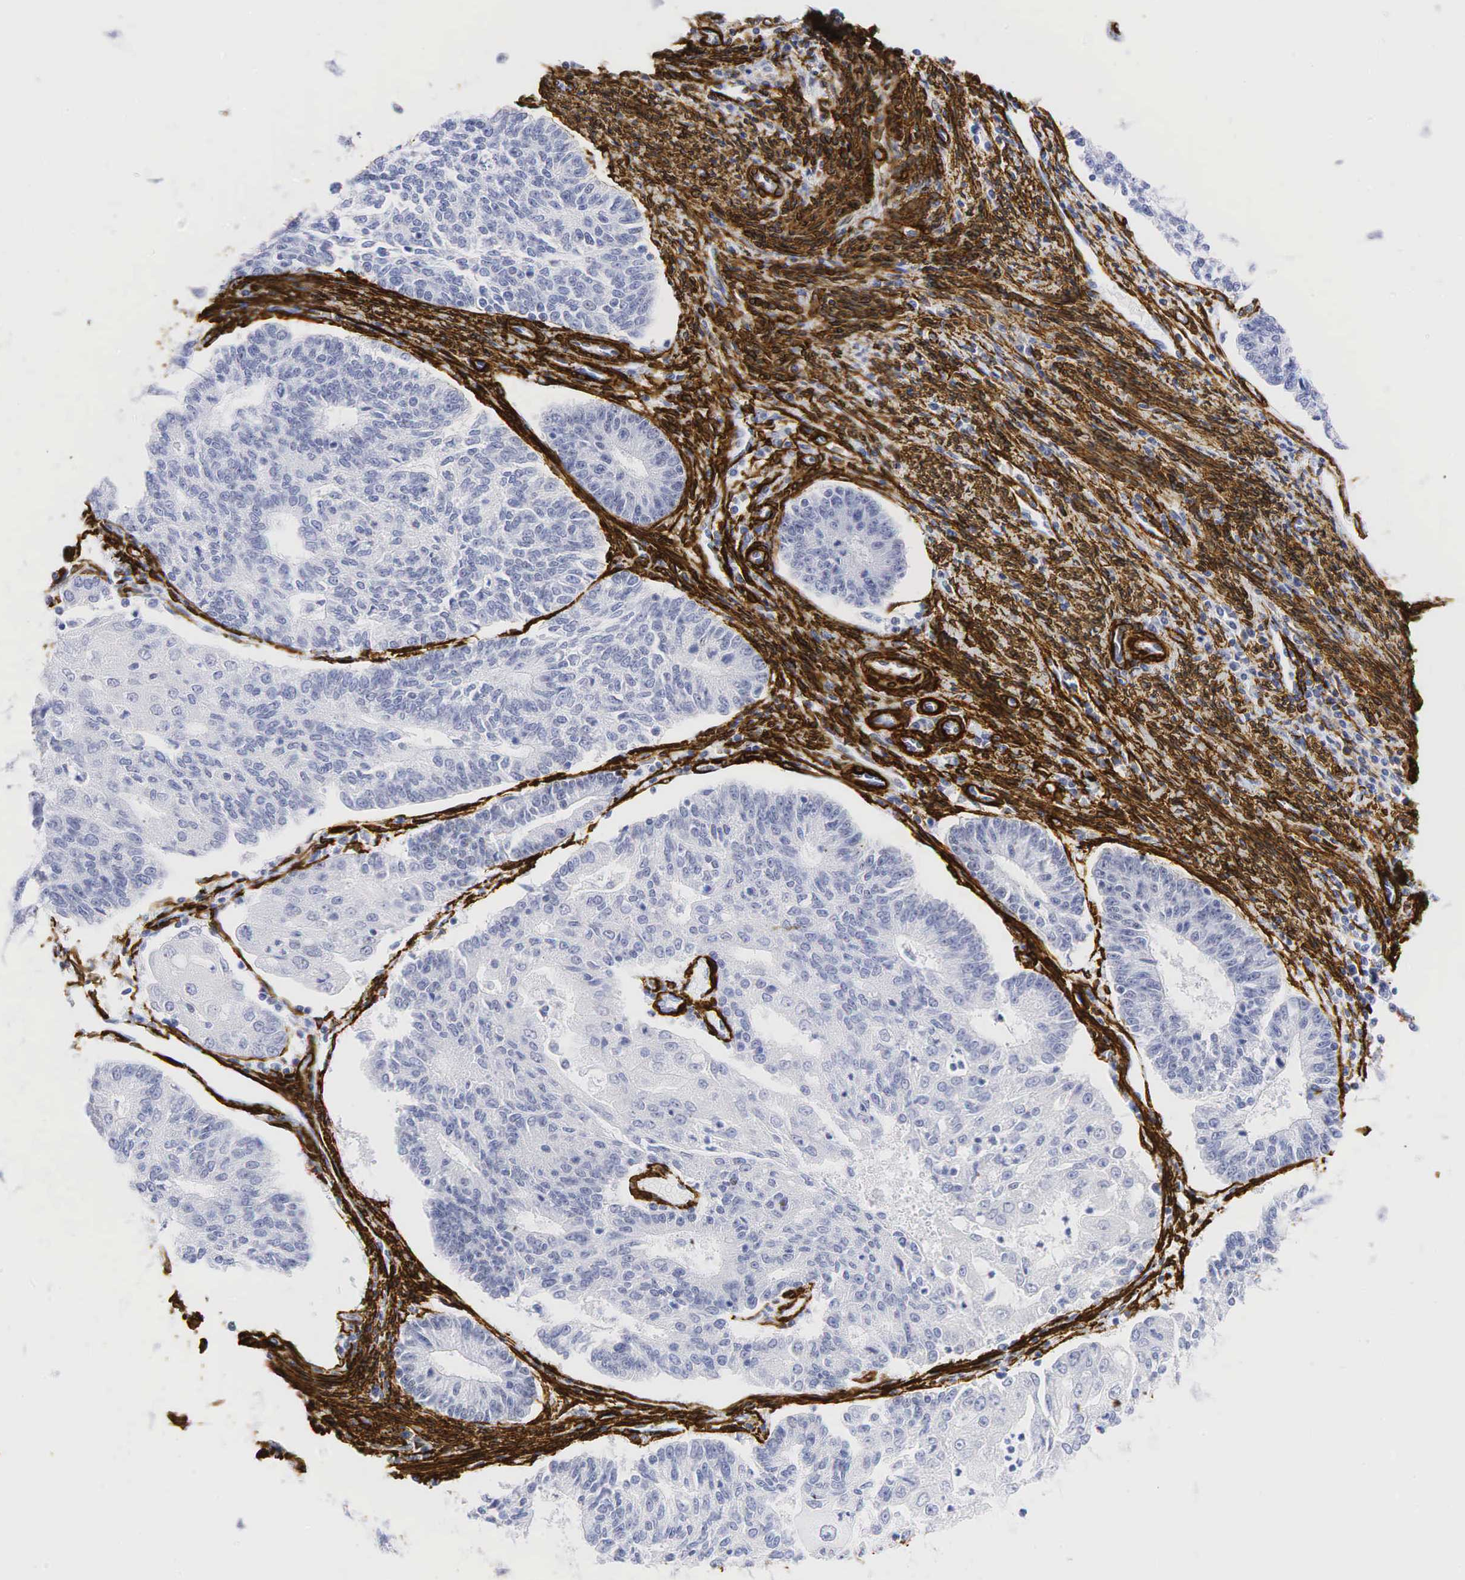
{"staining": {"intensity": "negative", "quantity": "none", "location": "none"}, "tissue": "endometrial cancer", "cell_type": "Tumor cells", "image_type": "cancer", "snomed": [{"axis": "morphology", "description": "Adenocarcinoma, NOS"}, {"axis": "topography", "description": "Endometrium"}], "caption": "Endometrial adenocarcinoma stained for a protein using immunohistochemistry demonstrates no staining tumor cells.", "gene": "ACTA2", "patient": {"sex": "female", "age": 56}}